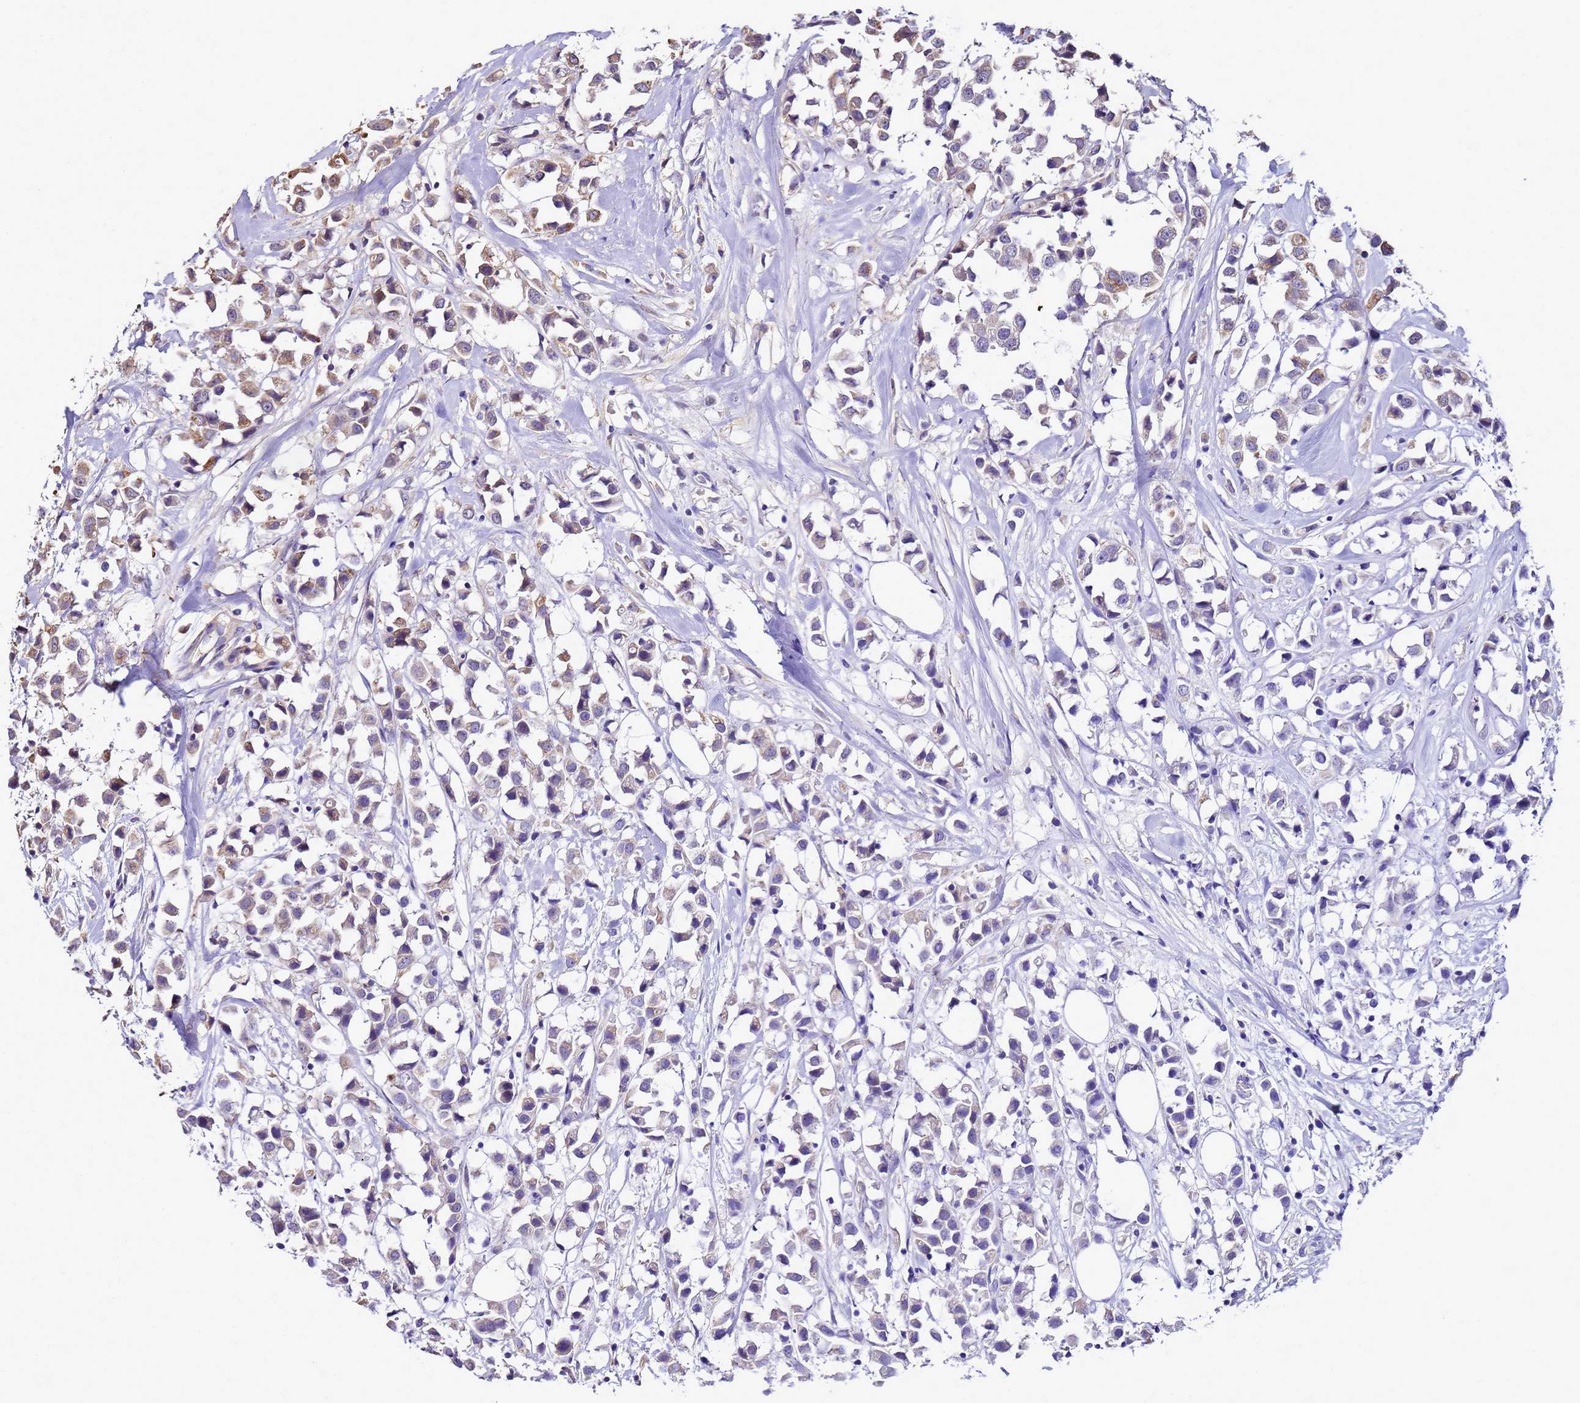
{"staining": {"intensity": "moderate", "quantity": "25%-75%", "location": "cytoplasmic/membranous"}, "tissue": "breast cancer", "cell_type": "Tumor cells", "image_type": "cancer", "snomed": [{"axis": "morphology", "description": "Duct carcinoma"}, {"axis": "topography", "description": "Breast"}], "caption": "Infiltrating ductal carcinoma (breast) stained with DAB immunohistochemistry shows medium levels of moderate cytoplasmic/membranous expression in approximately 25%-75% of tumor cells. Immunohistochemistry stains the protein in brown and the nuclei are stained blue.", "gene": "TRABD", "patient": {"sex": "female", "age": 61}}